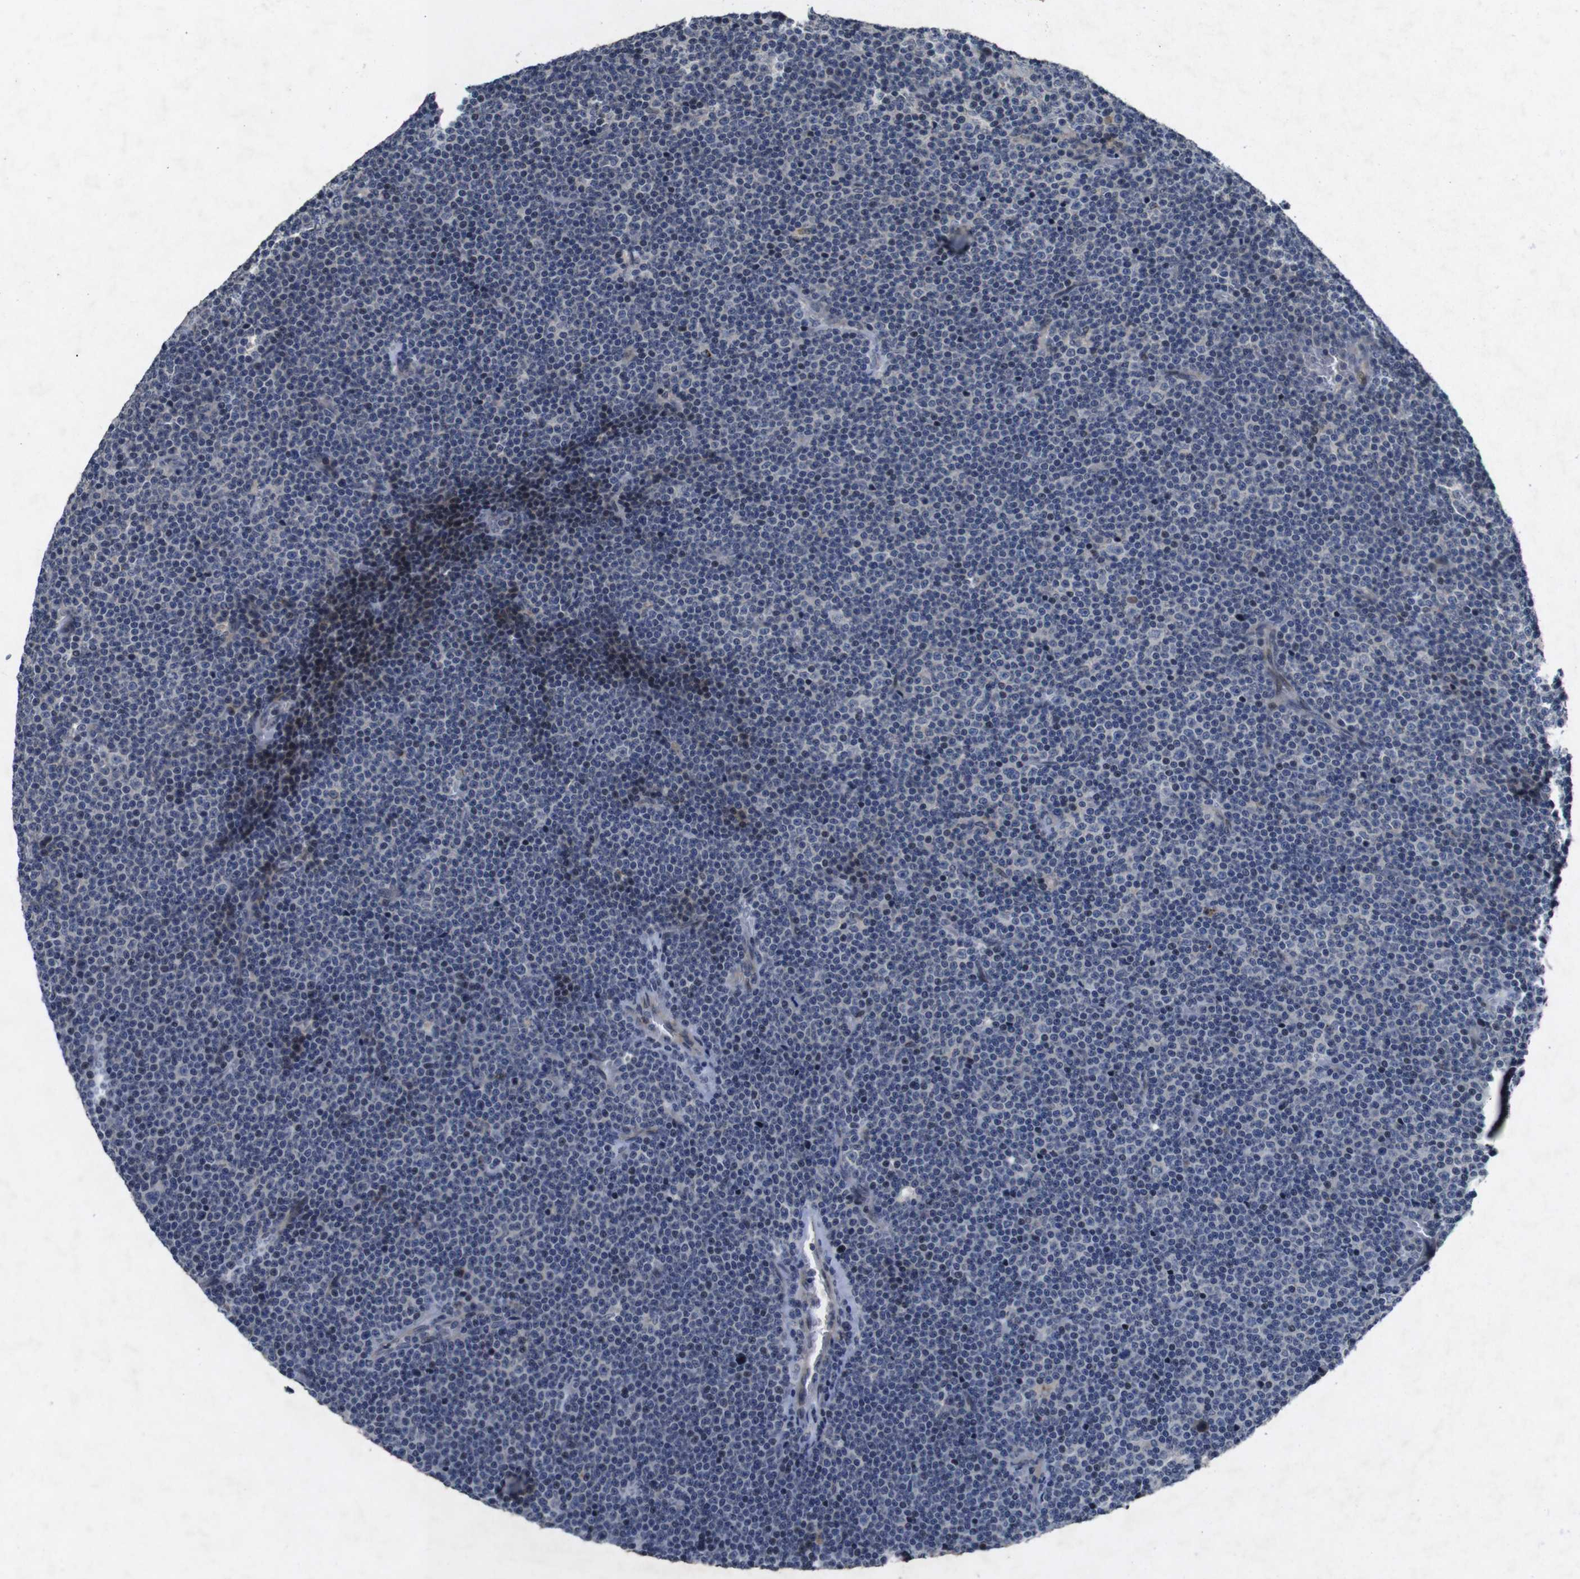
{"staining": {"intensity": "negative", "quantity": "none", "location": "none"}, "tissue": "lymphoma", "cell_type": "Tumor cells", "image_type": "cancer", "snomed": [{"axis": "morphology", "description": "Malignant lymphoma, non-Hodgkin's type, Low grade"}, {"axis": "topography", "description": "Lymph node"}], "caption": "Tumor cells are negative for brown protein staining in lymphoma.", "gene": "AKT3", "patient": {"sex": "female", "age": 67}}